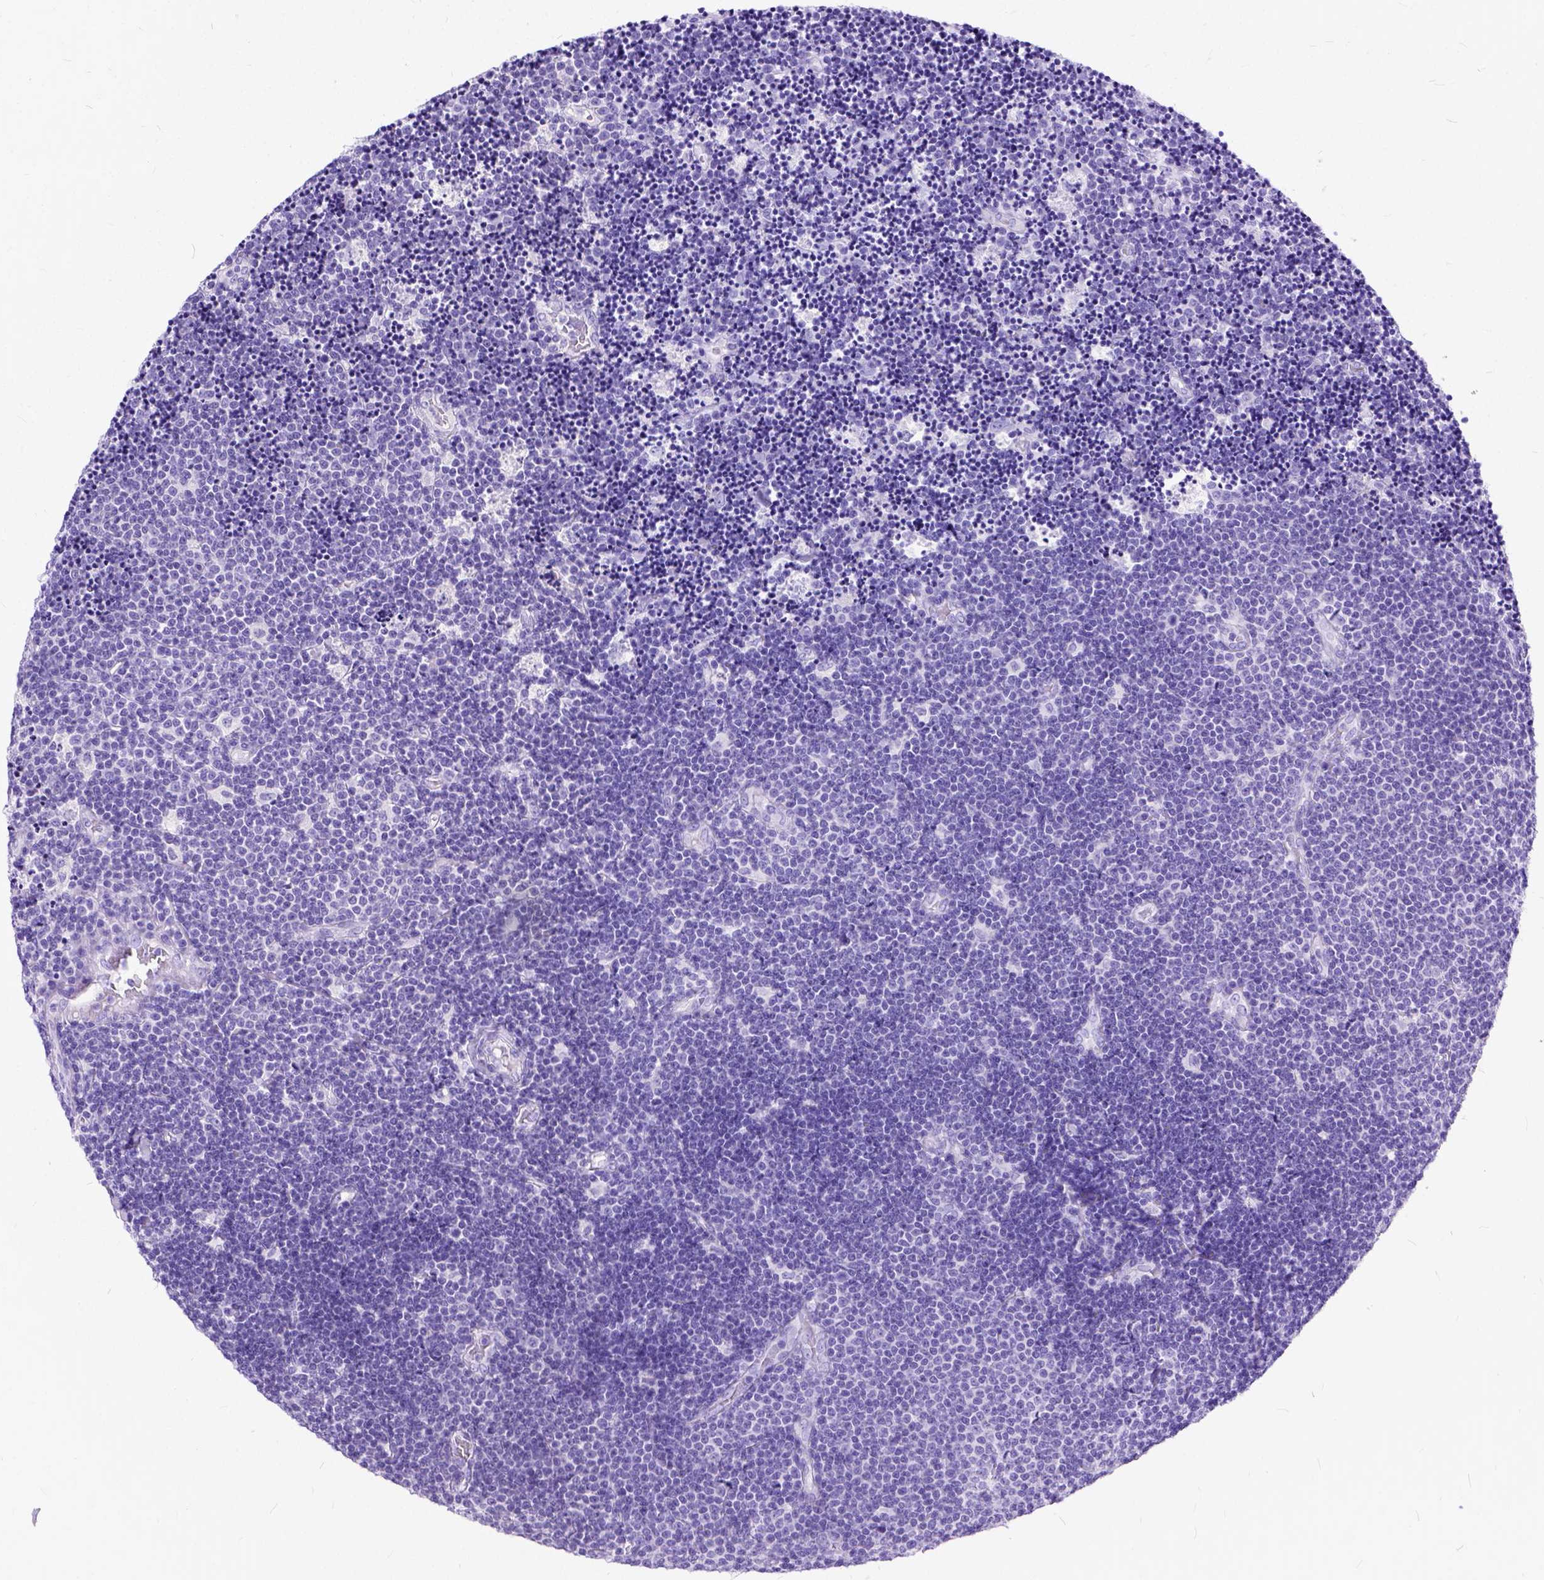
{"staining": {"intensity": "negative", "quantity": "none", "location": "none"}, "tissue": "lymphoma", "cell_type": "Tumor cells", "image_type": "cancer", "snomed": [{"axis": "morphology", "description": "Malignant lymphoma, non-Hodgkin's type, Low grade"}, {"axis": "topography", "description": "Brain"}], "caption": "This is an immunohistochemistry (IHC) micrograph of human lymphoma. There is no staining in tumor cells.", "gene": "C1QTNF3", "patient": {"sex": "female", "age": 66}}